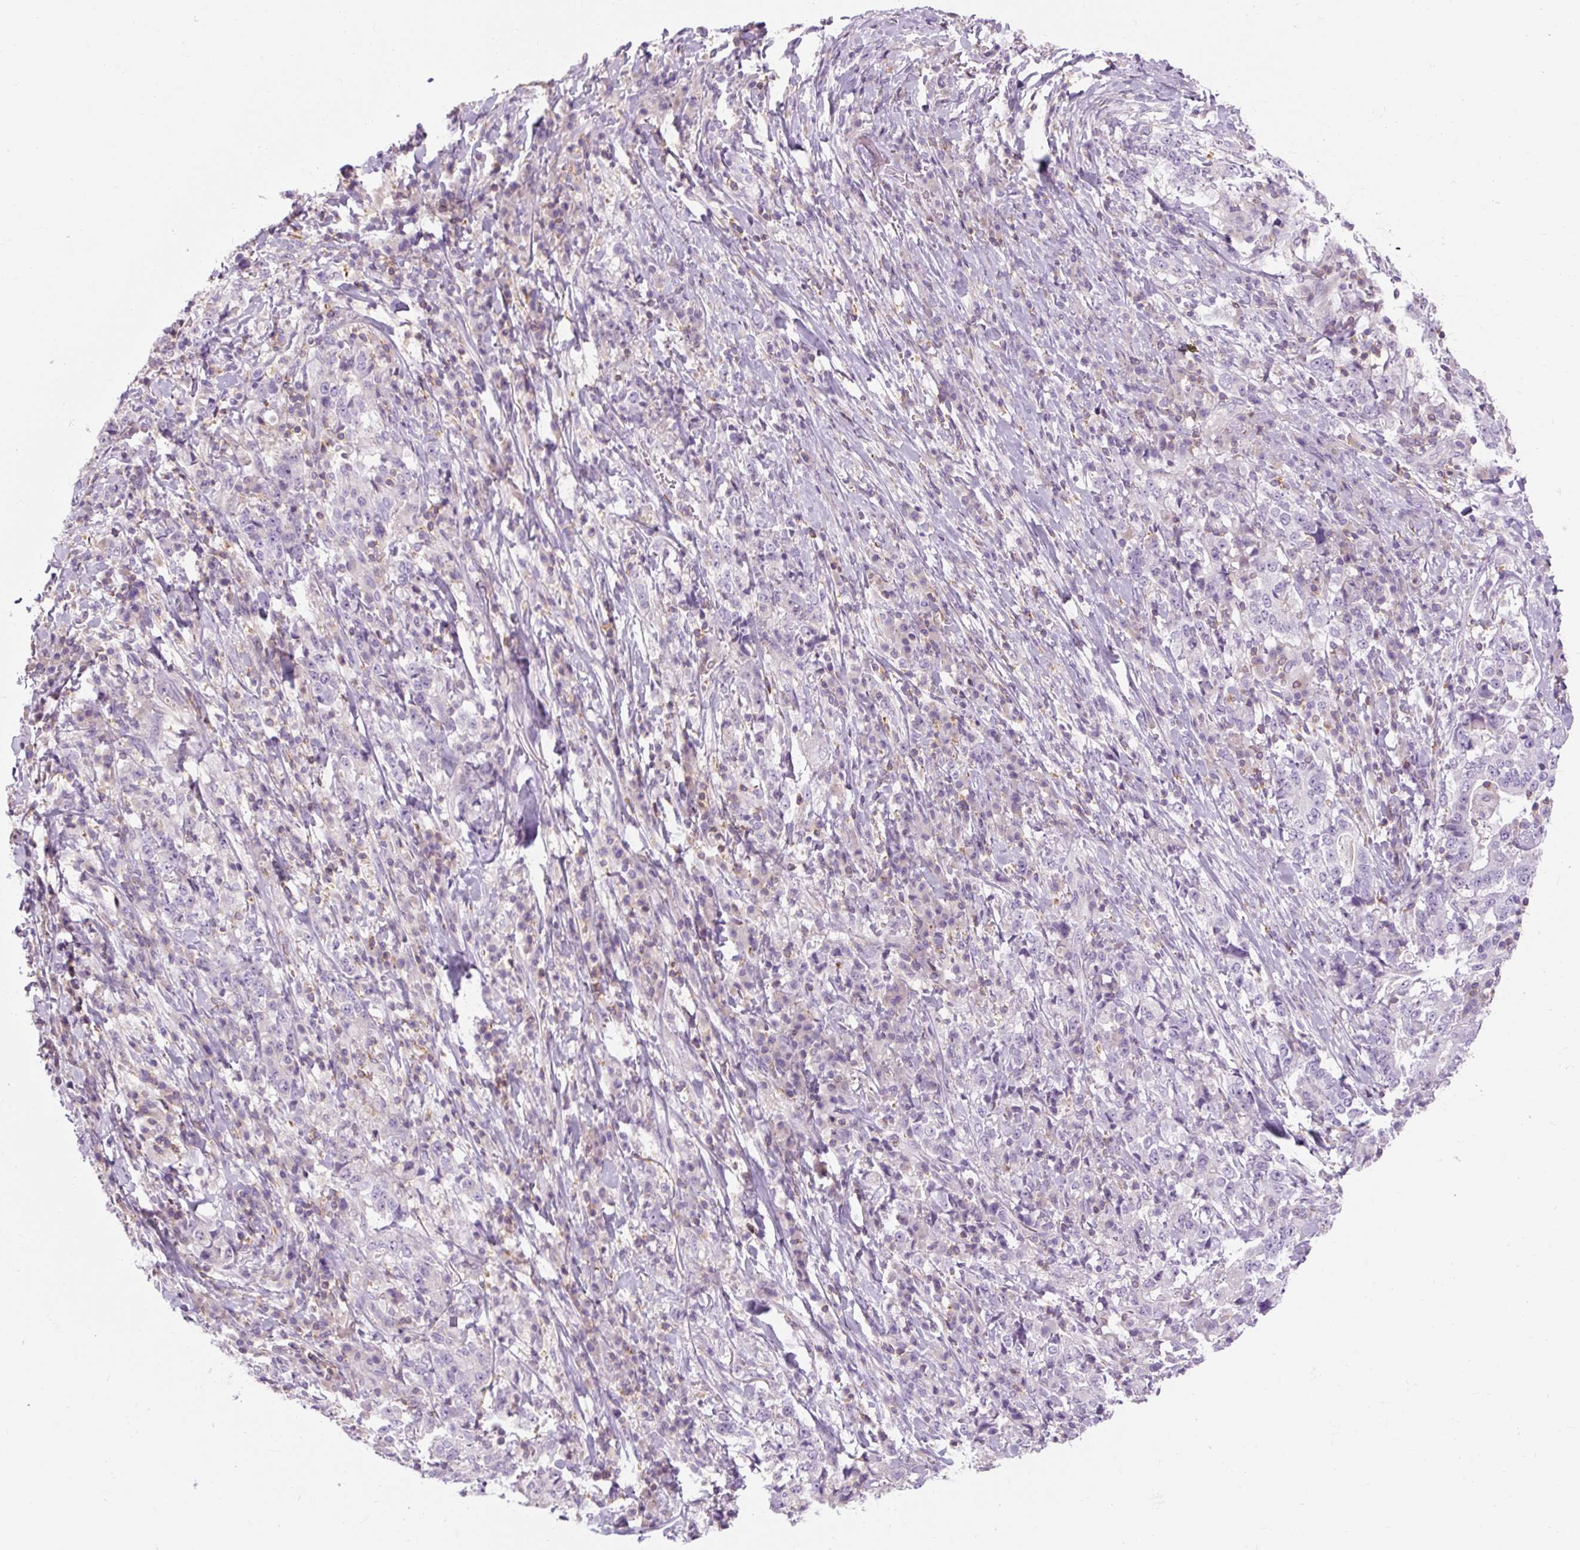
{"staining": {"intensity": "negative", "quantity": "none", "location": "none"}, "tissue": "stomach cancer", "cell_type": "Tumor cells", "image_type": "cancer", "snomed": [{"axis": "morphology", "description": "Normal tissue, NOS"}, {"axis": "morphology", "description": "Adenocarcinoma, NOS"}, {"axis": "topography", "description": "Stomach, upper"}, {"axis": "topography", "description": "Stomach"}], "caption": "Photomicrograph shows no significant protein staining in tumor cells of stomach adenocarcinoma. (DAB IHC, high magnification).", "gene": "TIGD2", "patient": {"sex": "male", "age": 59}}